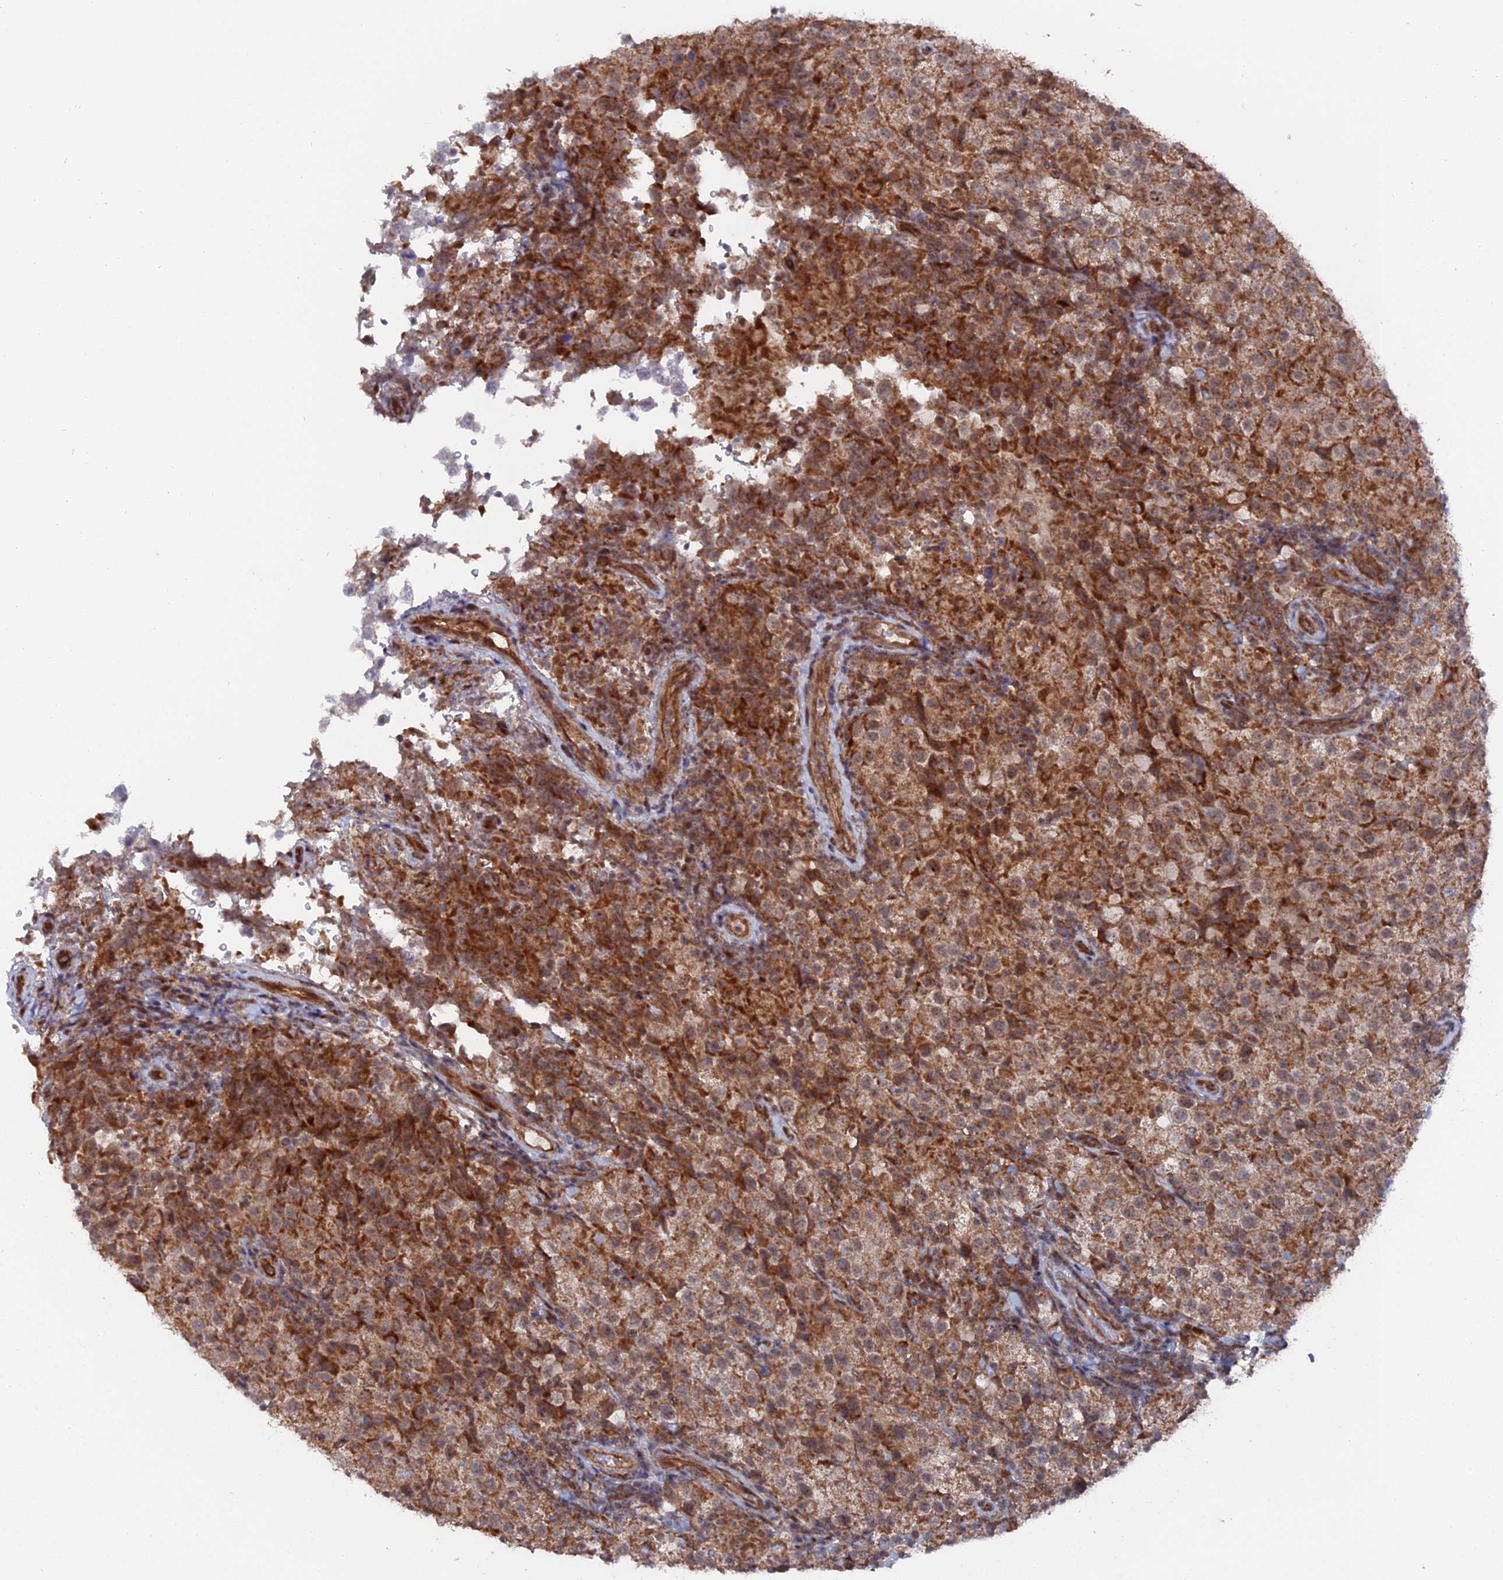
{"staining": {"intensity": "moderate", "quantity": "25%-75%", "location": "cytoplasmic/membranous"}, "tissue": "testis cancer", "cell_type": "Tumor cells", "image_type": "cancer", "snomed": [{"axis": "morphology", "description": "Seminoma, NOS"}, {"axis": "morphology", "description": "Carcinoma, Embryonal, NOS"}, {"axis": "topography", "description": "Testis"}], "caption": "Immunohistochemistry of testis cancer reveals medium levels of moderate cytoplasmic/membranous positivity in approximately 25%-75% of tumor cells.", "gene": "UNC5D", "patient": {"sex": "male", "age": 41}}